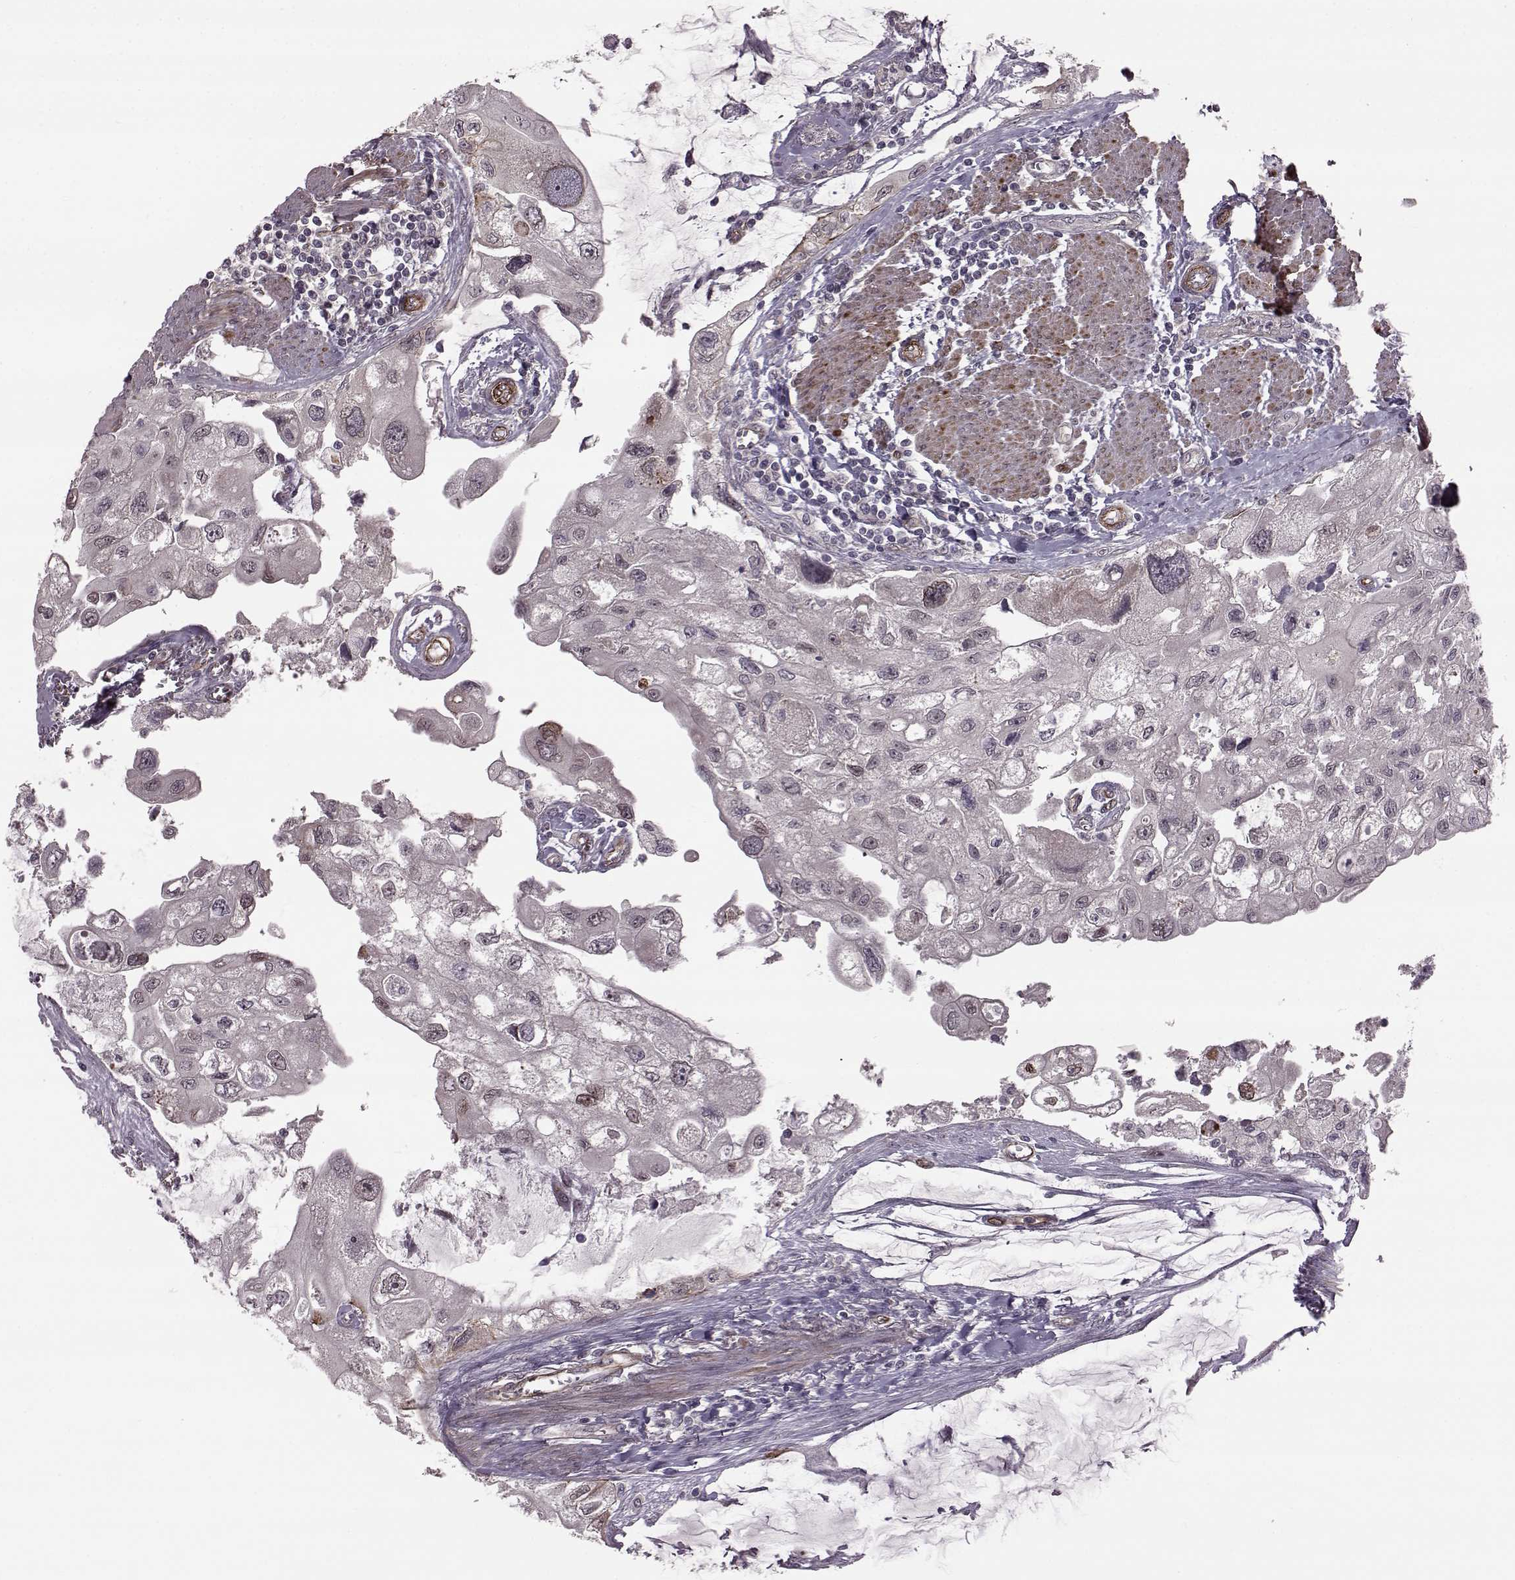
{"staining": {"intensity": "negative", "quantity": "none", "location": "none"}, "tissue": "urothelial cancer", "cell_type": "Tumor cells", "image_type": "cancer", "snomed": [{"axis": "morphology", "description": "Urothelial carcinoma, High grade"}, {"axis": "topography", "description": "Urinary bladder"}], "caption": "An immunohistochemistry (IHC) histopathology image of urothelial cancer is shown. There is no staining in tumor cells of urothelial cancer.", "gene": "SYNPO", "patient": {"sex": "male", "age": 59}}